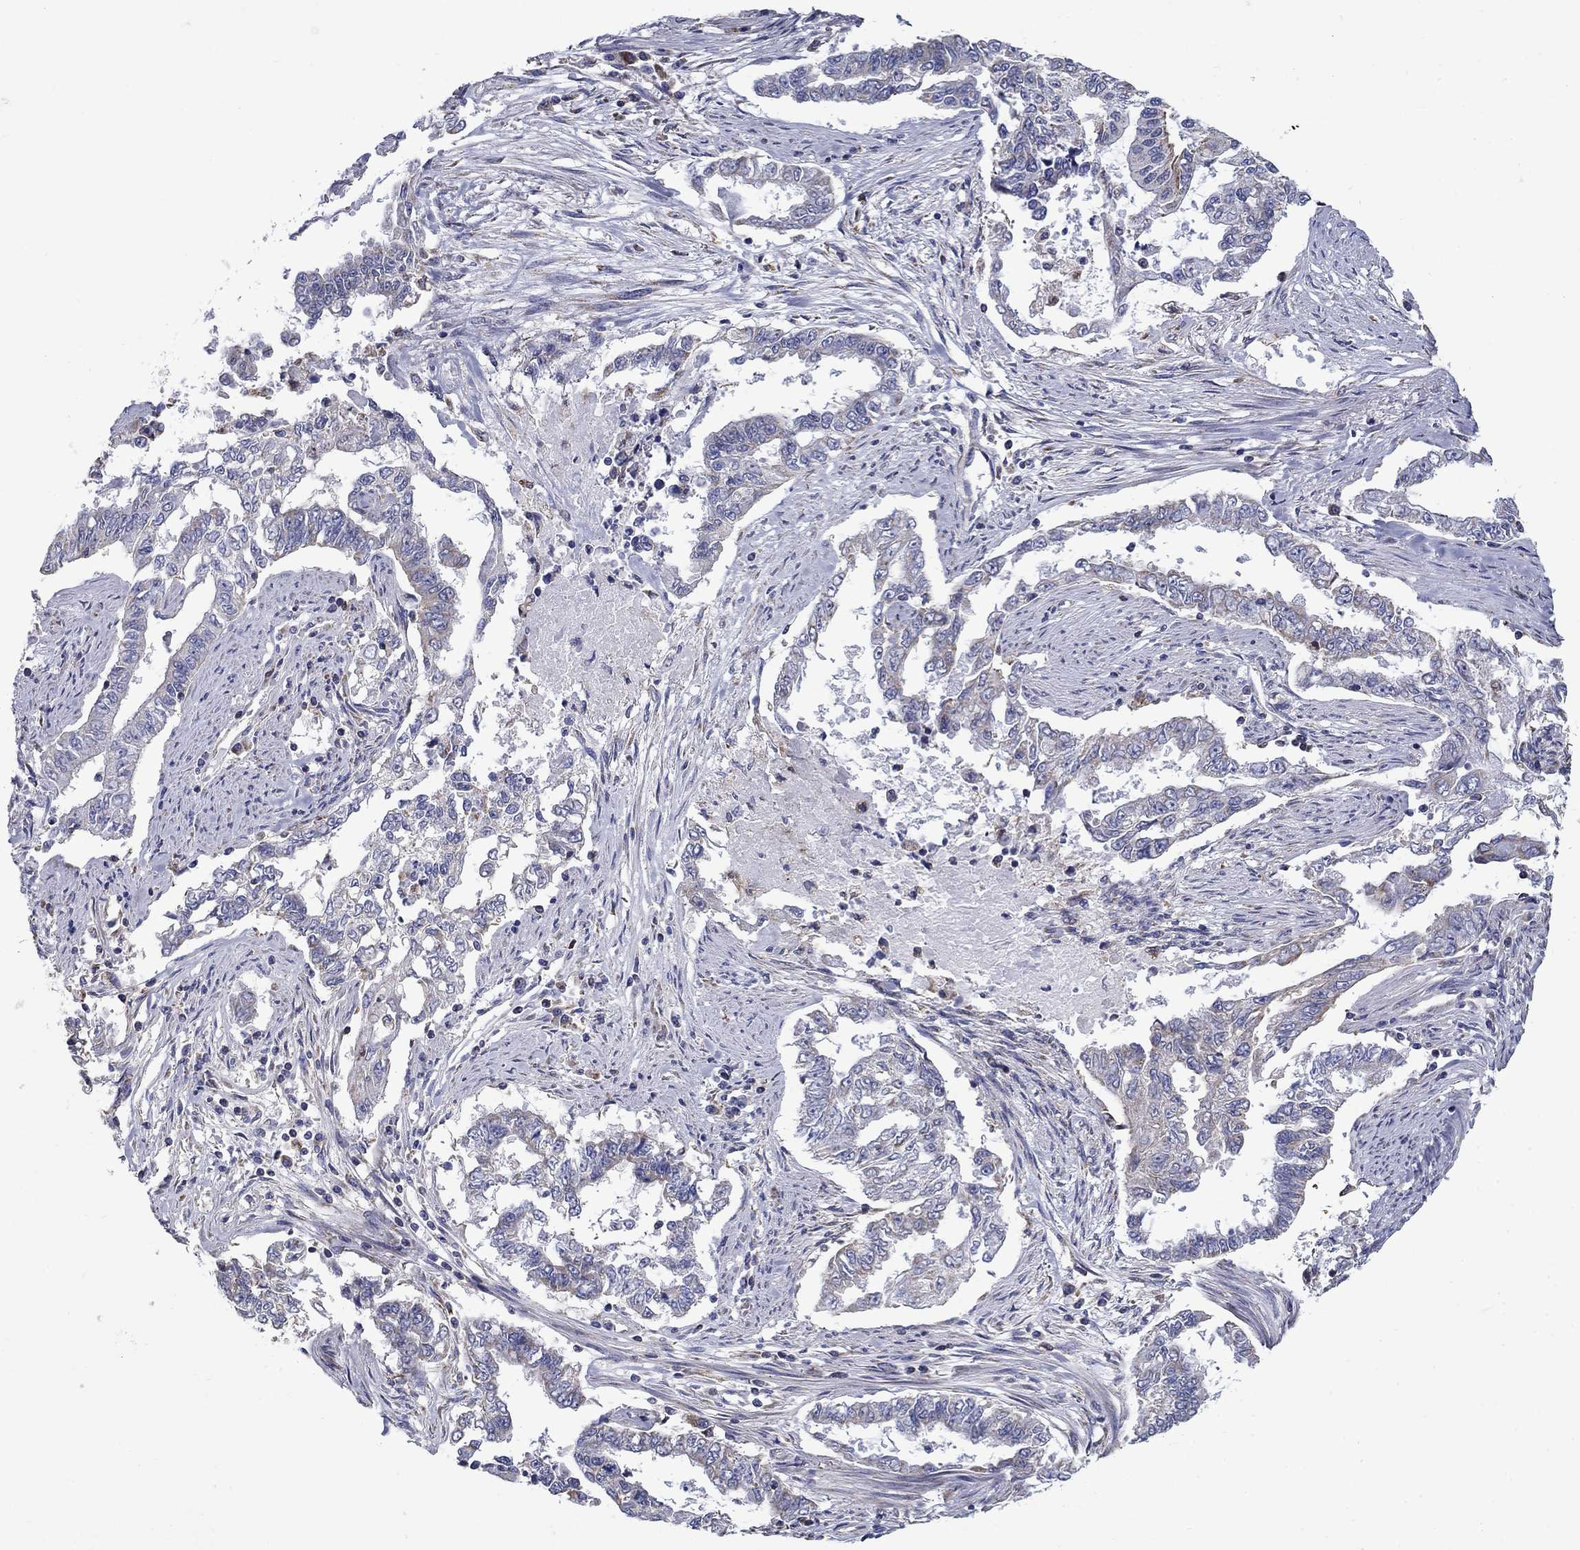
{"staining": {"intensity": "negative", "quantity": "none", "location": "none"}, "tissue": "endometrial cancer", "cell_type": "Tumor cells", "image_type": "cancer", "snomed": [{"axis": "morphology", "description": "Adenocarcinoma, NOS"}, {"axis": "topography", "description": "Uterus"}], "caption": "Image shows no protein staining in tumor cells of endometrial cancer tissue. (IHC, brightfield microscopy, high magnification).", "gene": "NME5", "patient": {"sex": "female", "age": 59}}